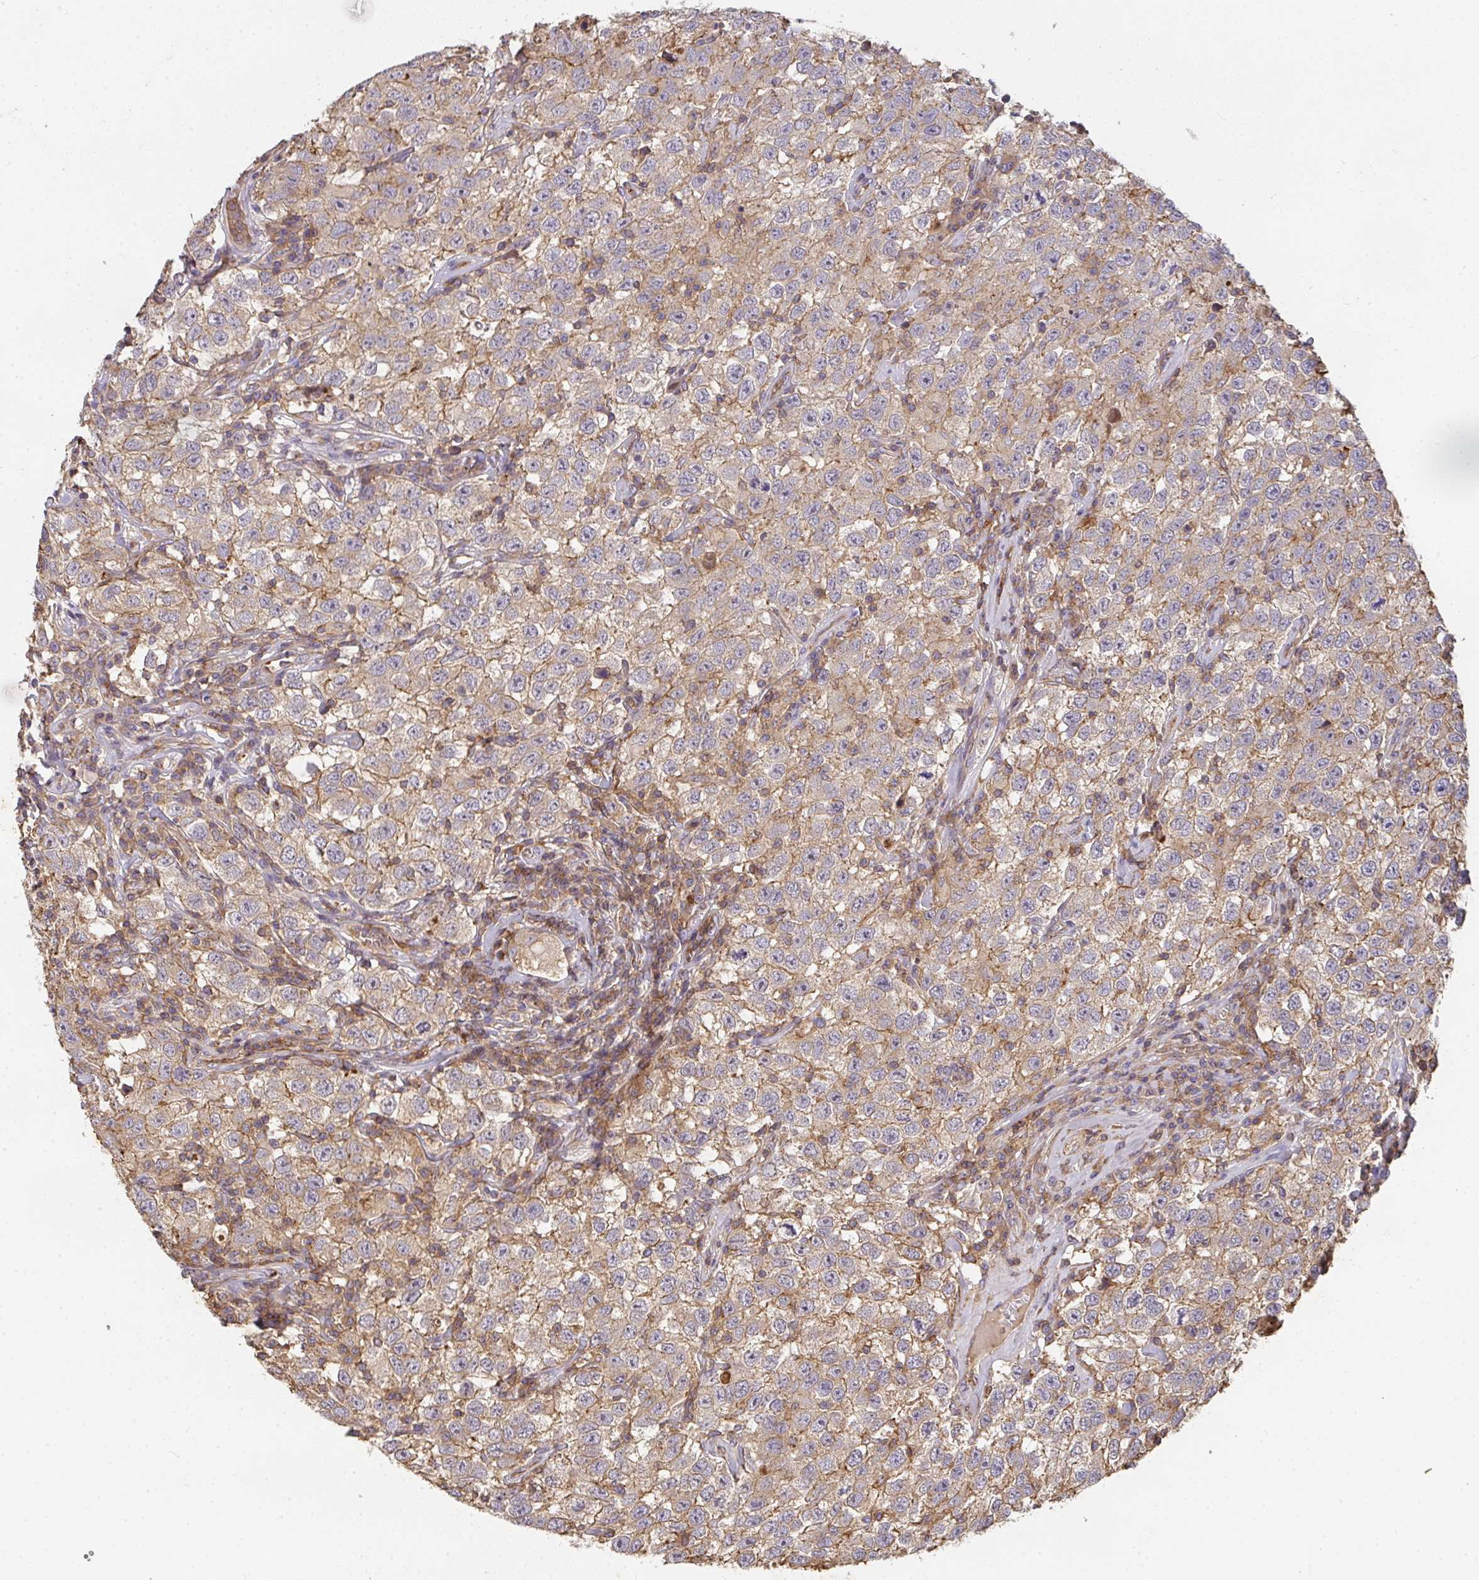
{"staining": {"intensity": "moderate", "quantity": ">75%", "location": "cytoplasmic/membranous"}, "tissue": "testis cancer", "cell_type": "Tumor cells", "image_type": "cancer", "snomed": [{"axis": "morphology", "description": "Seminoma, NOS"}, {"axis": "topography", "description": "Testis"}], "caption": "A high-resolution image shows immunohistochemistry staining of seminoma (testis), which displays moderate cytoplasmic/membranous positivity in approximately >75% of tumor cells.", "gene": "TNMD", "patient": {"sex": "male", "age": 41}}